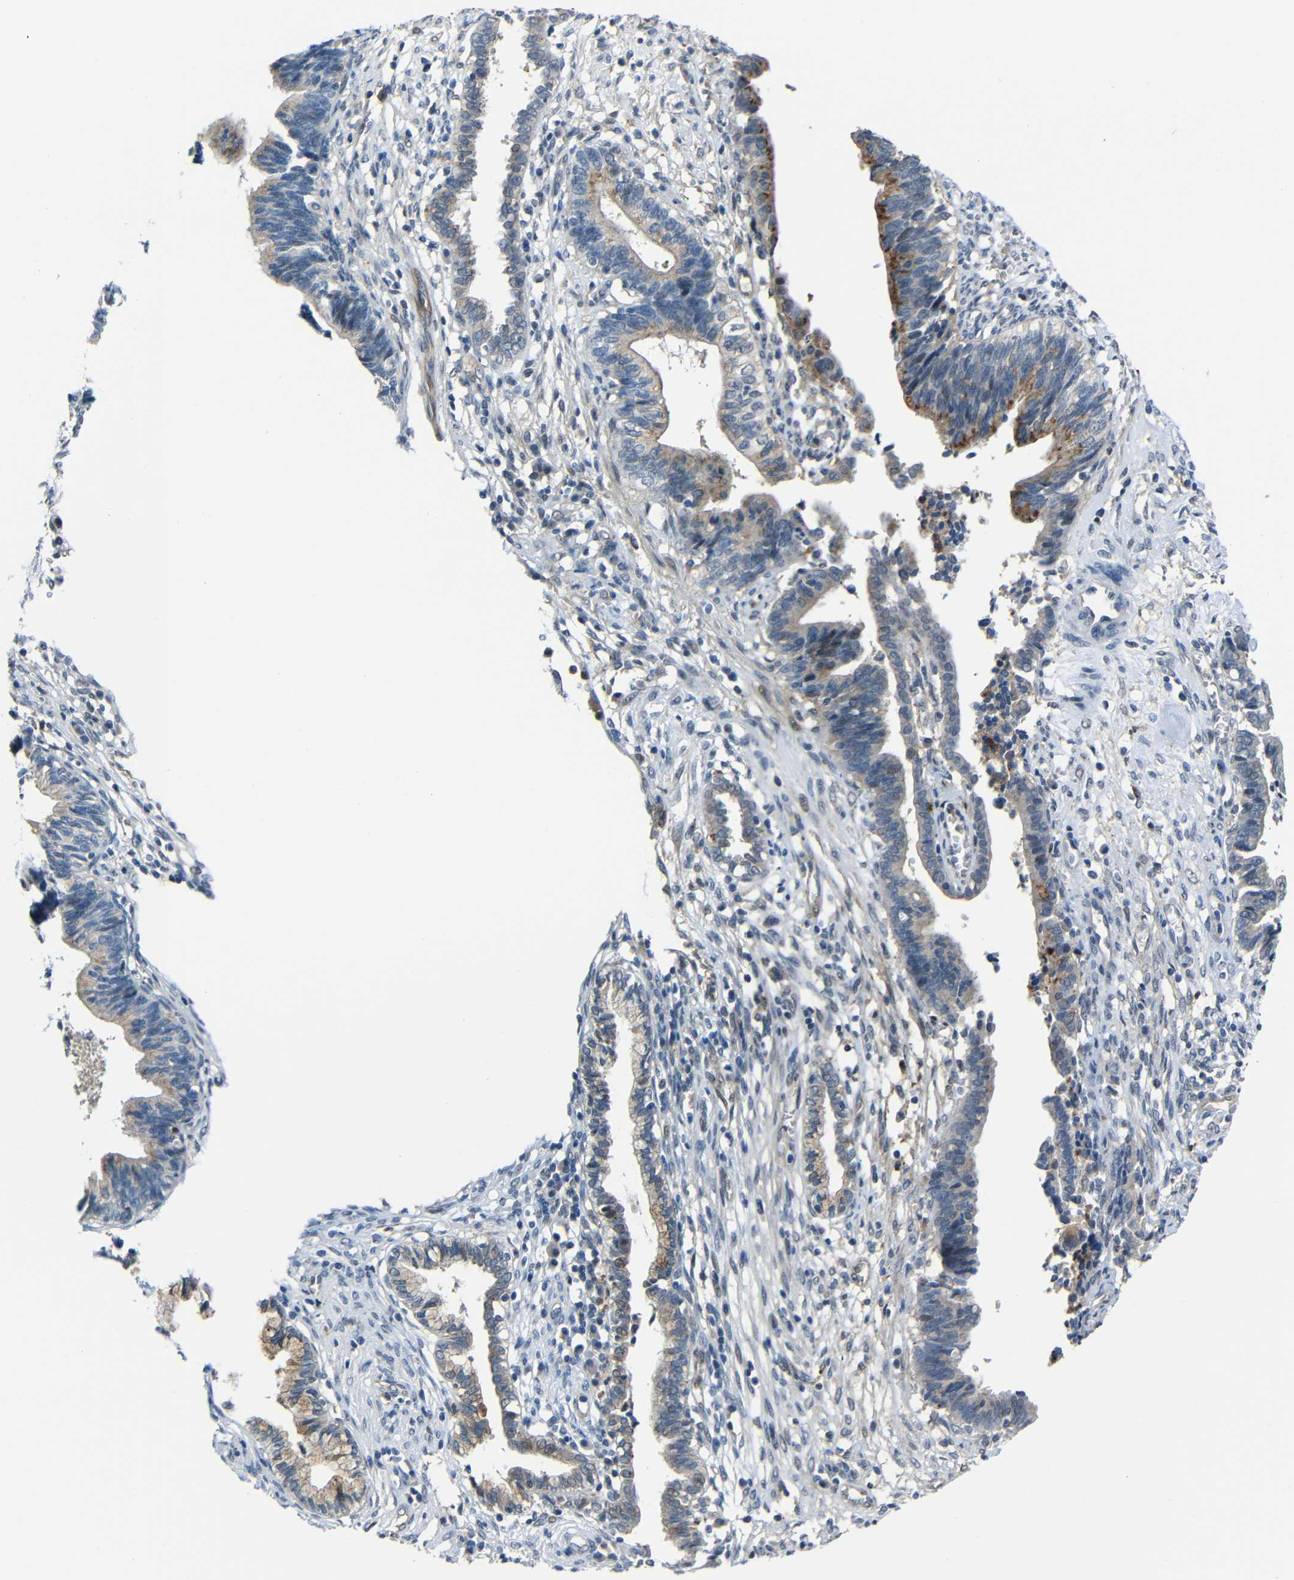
{"staining": {"intensity": "moderate", "quantity": "25%-75%", "location": "cytoplasmic/membranous"}, "tissue": "cervical cancer", "cell_type": "Tumor cells", "image_type": "cancer", "snomed": [{"axis": "morphology", "description": "Adenocarcinoma, NOS"}, {"axis": "topography", "description": "Cervix"}], "caption": "A high-resolution micrograph shows IHC staining of cervical cancer, which shows moderate cytoplasmic/membranous staining in about 25%-75% of tumor cells.", "gene": "DNAJC5", "patient": {"sex": "female", "age": 44}}